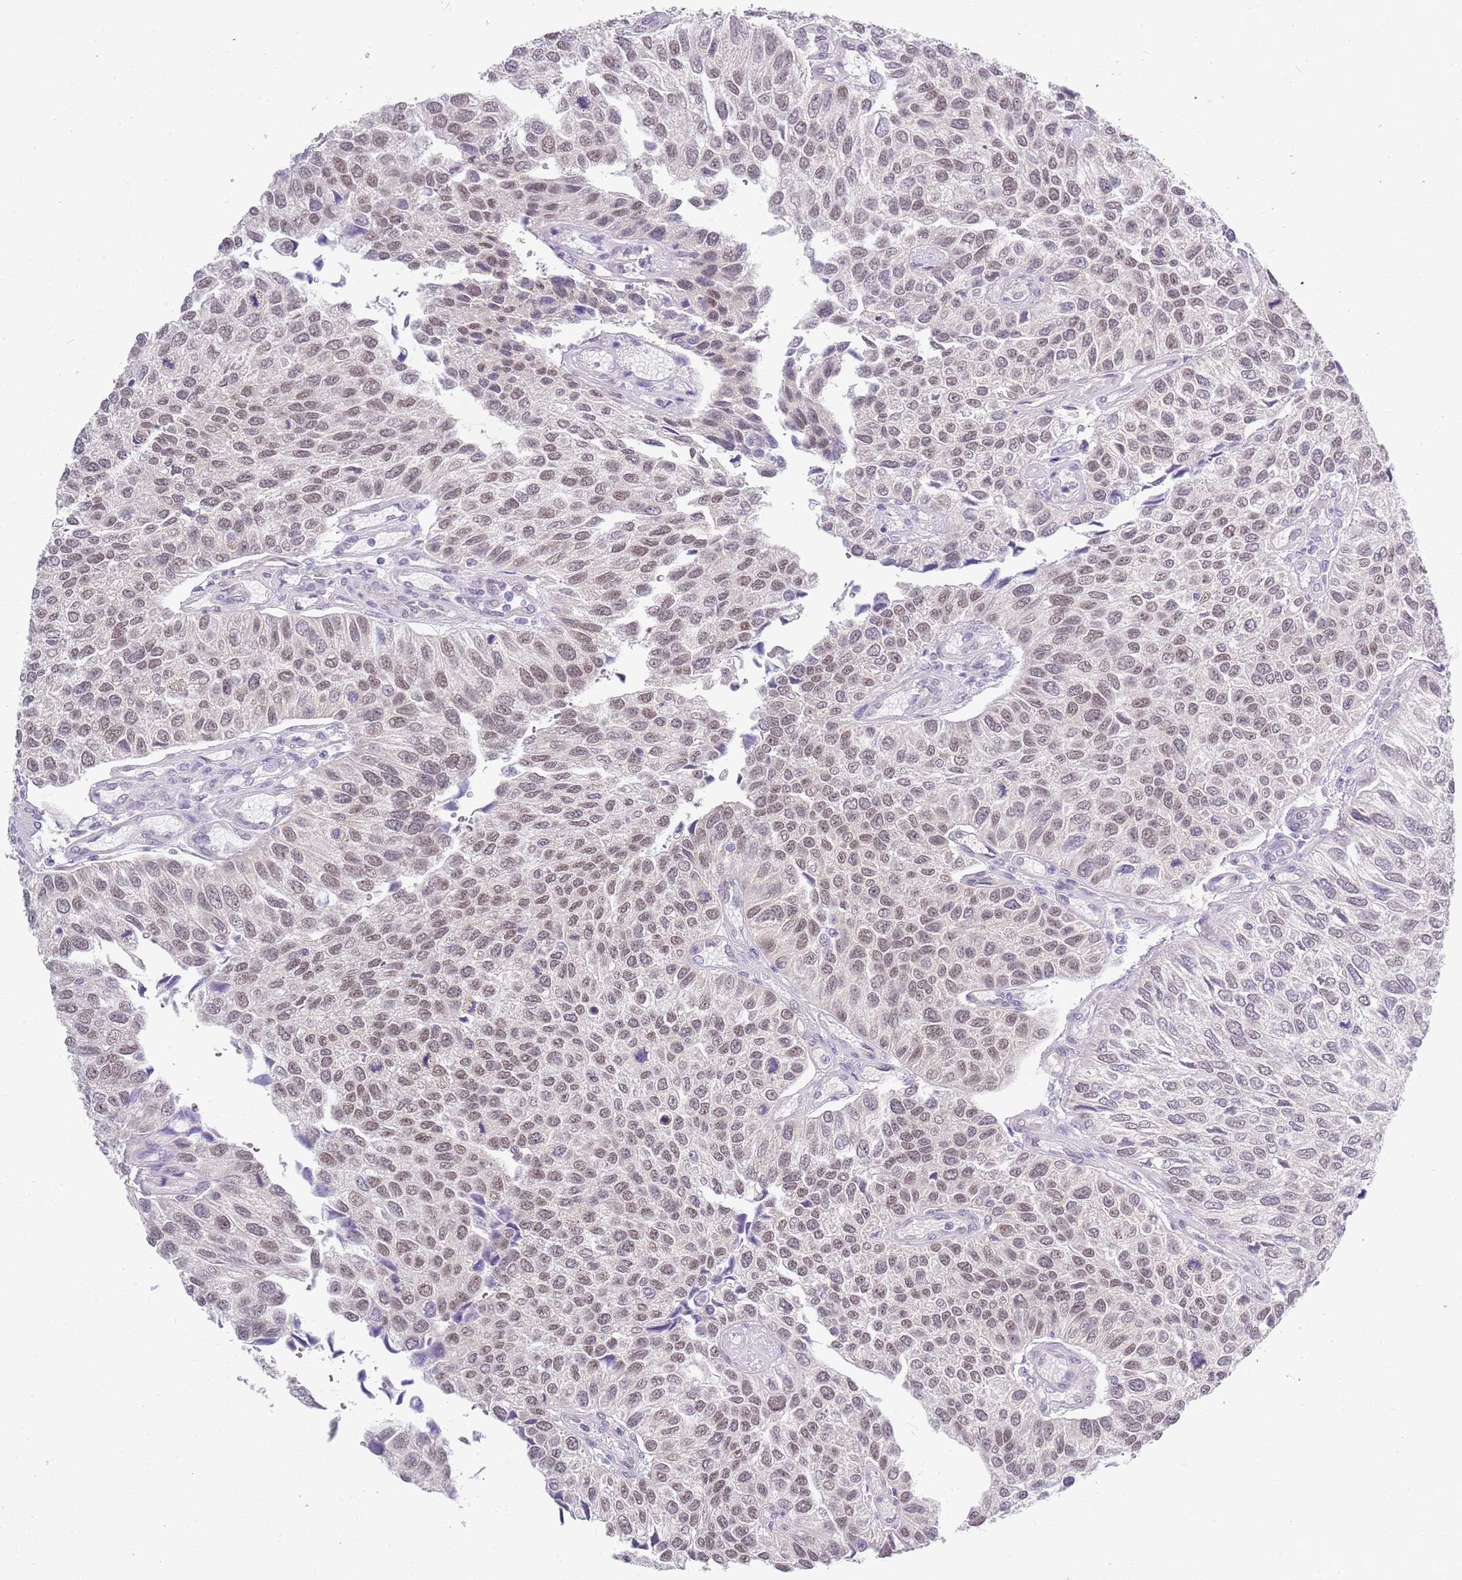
{"staining": {"intensity": "moderate", "quantity": ">75%", "location": "nuclear"}, "tissue": "urothelial cancer", "cell_type": "Tumor cells", "image_type": "cancer", "snomed": [{"axis": "morphology", "description": "Urothelial carcinoma, NOS"}, {"axis": "topography", "description": "Urinary bladder"}], "caption": "Immunohistochemical staining of transitional cell carcinoma shows medium levels of moderate nuclear staining in approximately >75% of tumor cells.", "gene": "SEPHS2", "patient": {"sex": "male", "age": 55}}